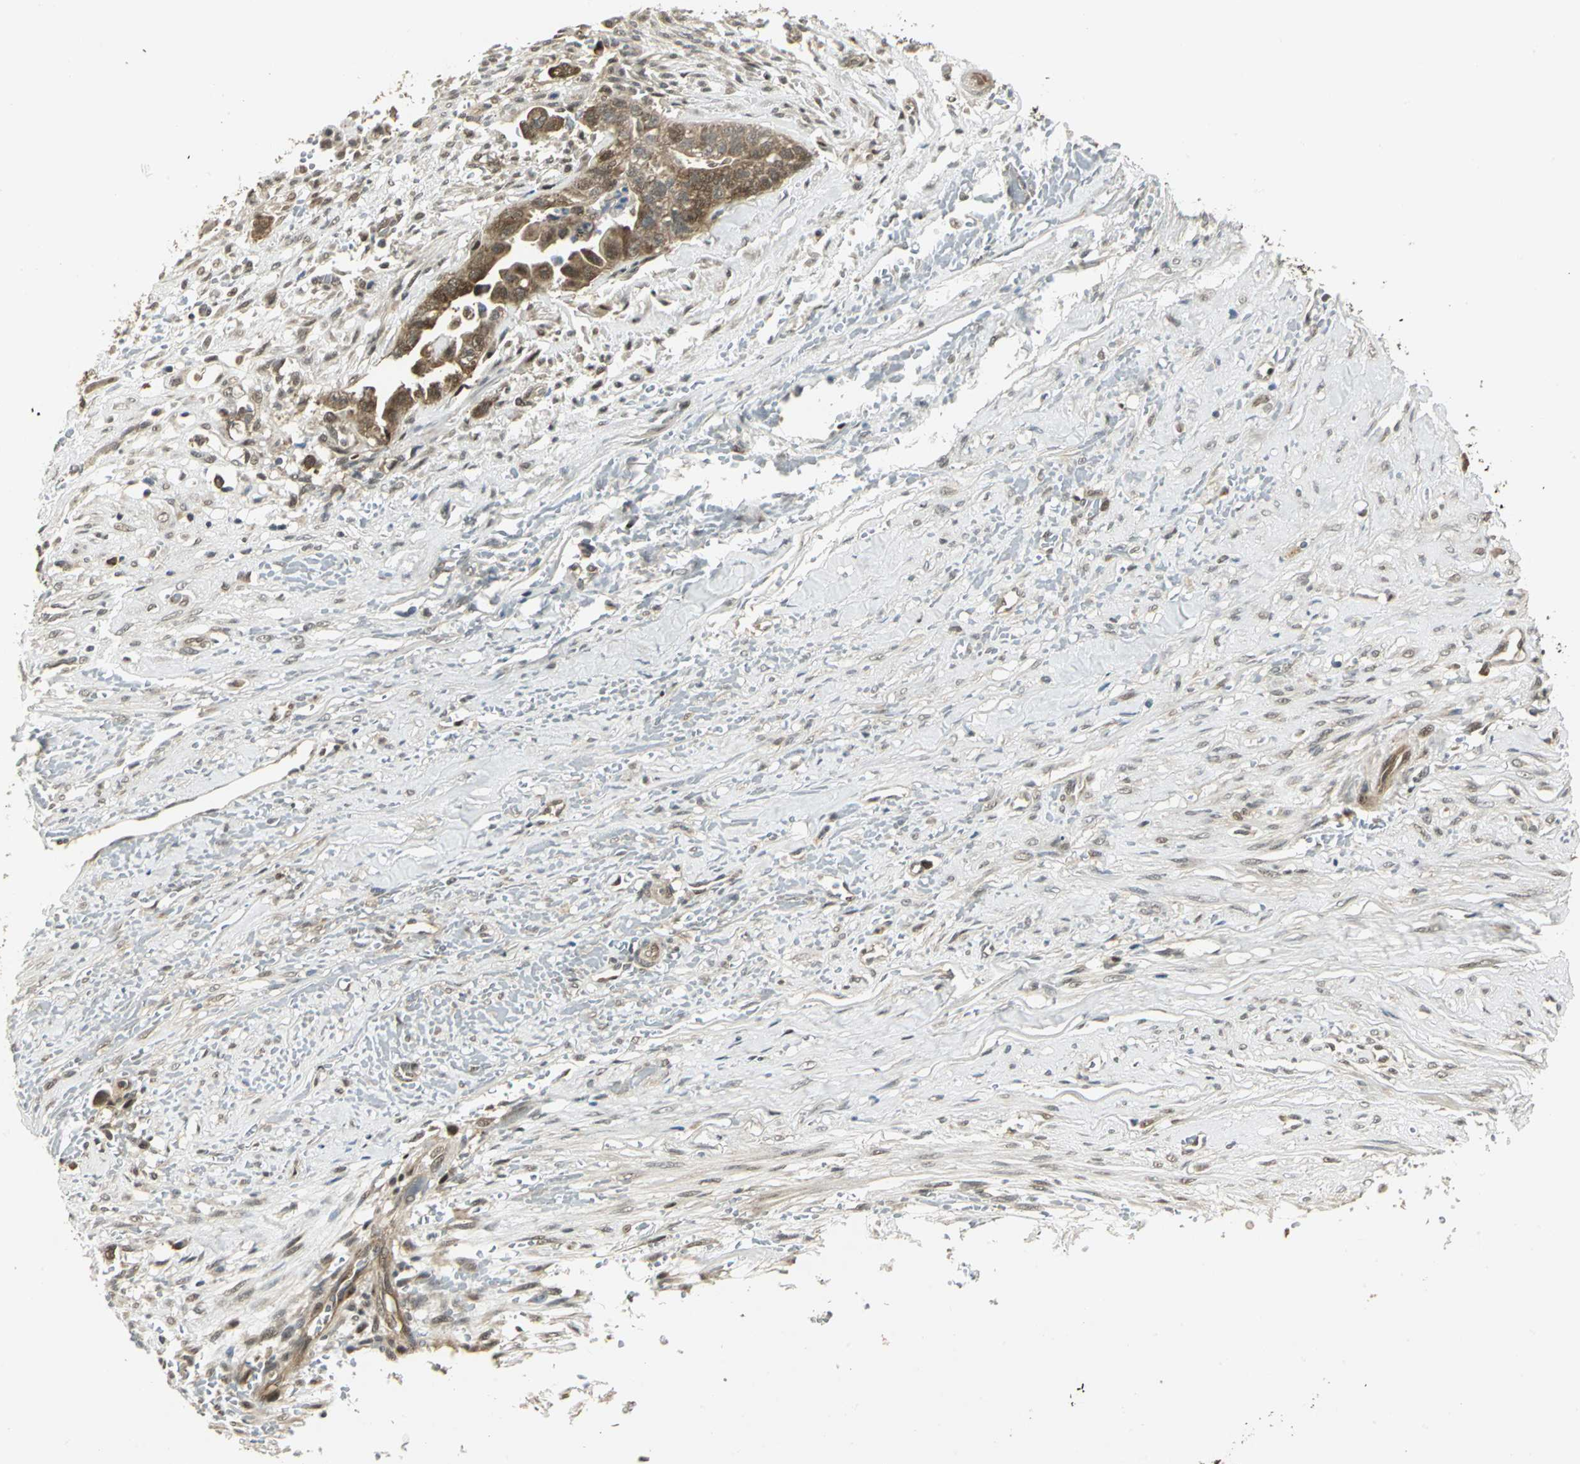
{"staining": {"intensity": "moderate", "quantity": ">75%", "location": "cytoplasmic/membranous,nuclear"}, "tissue": "liver cancer", "cell_type": "Tumor cells", "image_type": "cancer", "snomed": [{"axis": "morphology", "description": "Cholangiocarcinoma"}, {"axis": "topography", "description": "Liver"}], "caption": "An immunohistochemistry image of neoplastic tissue is shown. Protein staining in brown labels moderate cytoplasmic/membranous and nuclear positivity in liver cancer within tumor cells. (DAB (3,3'-diaminobenzidine) IHC, brown staining for protein, blue staining for nuclei).", "gene": "PSMC4", "patient": {"sex": "female", "age": 70}}